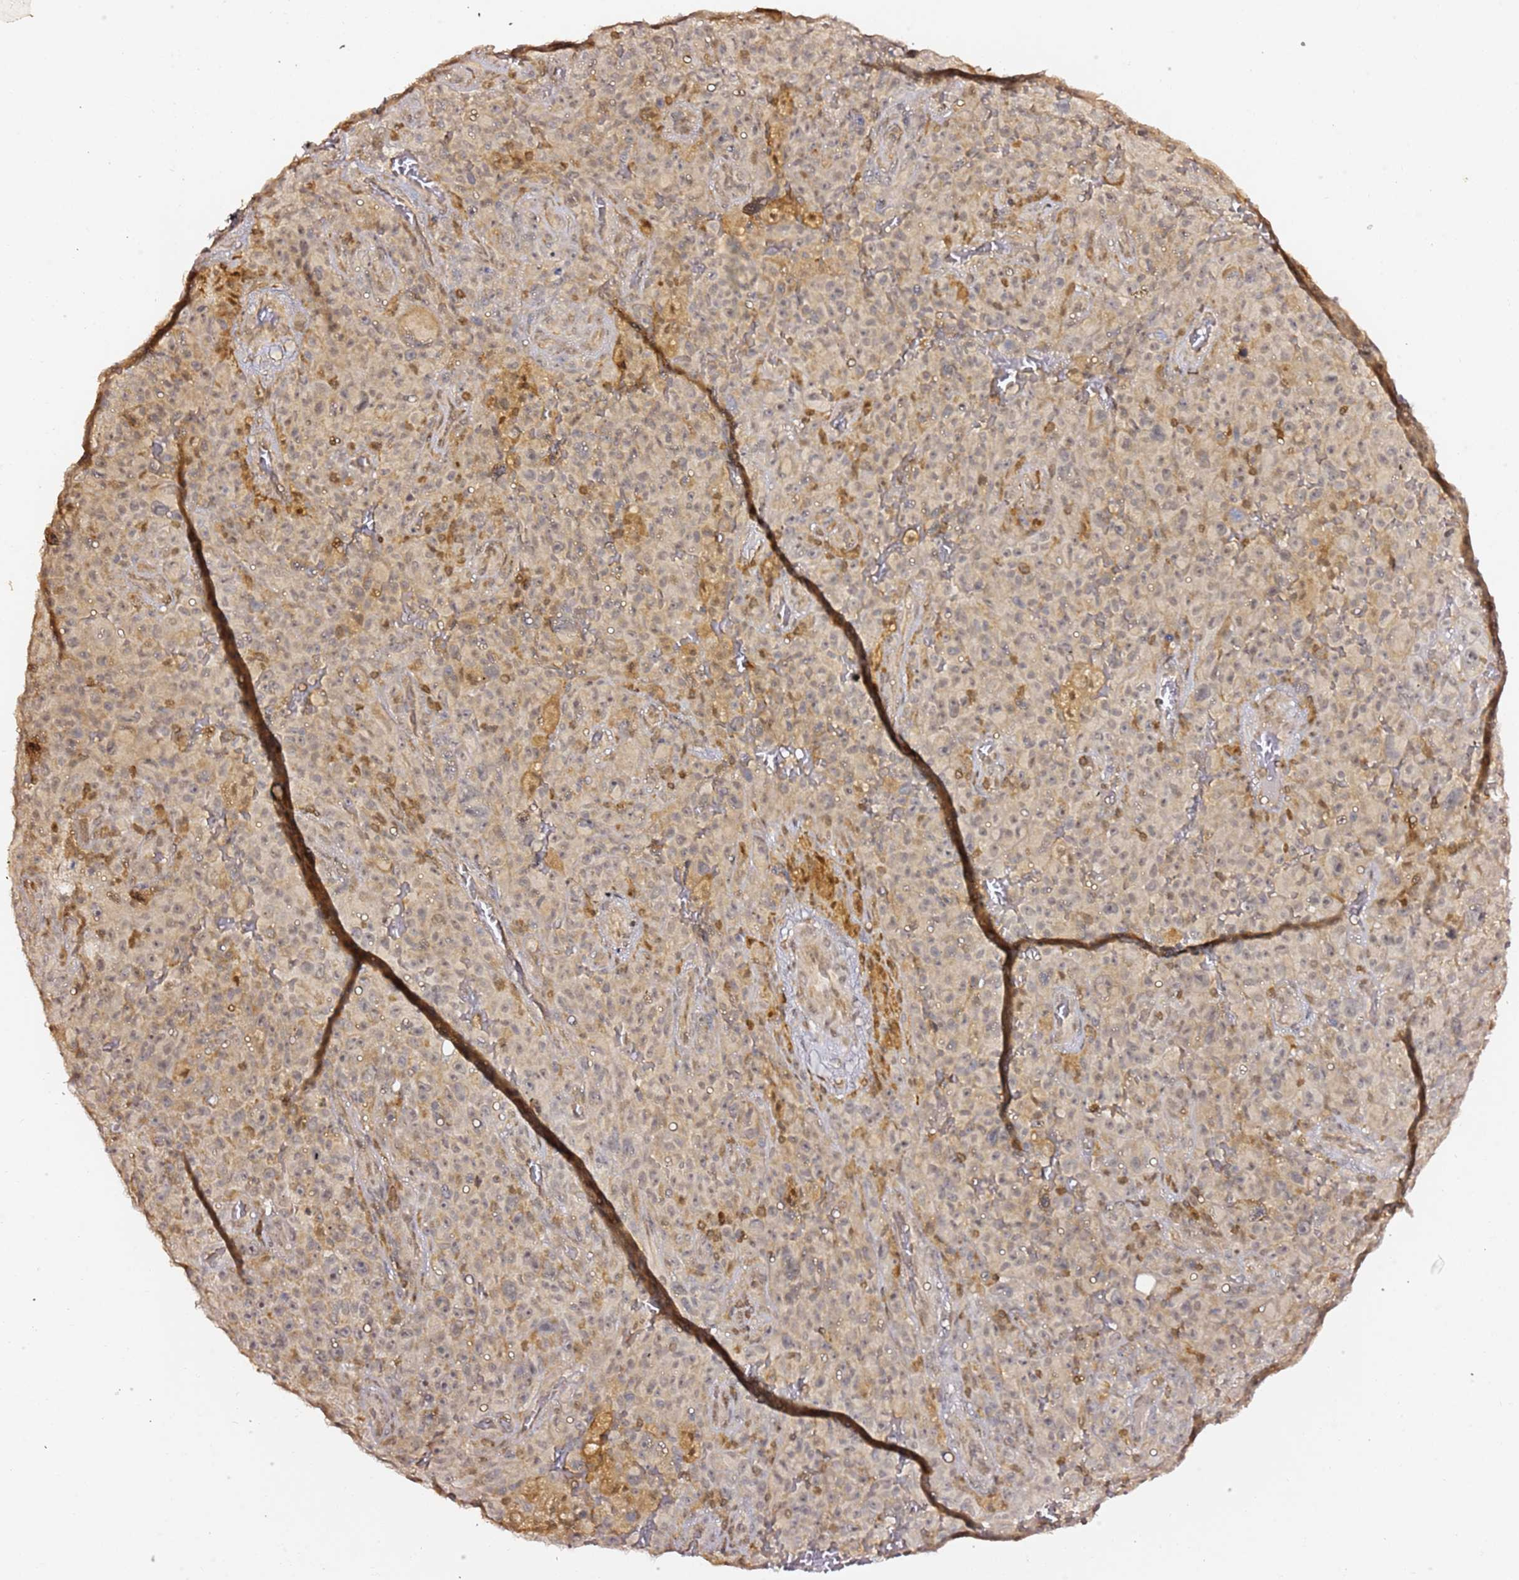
{"staining": {"intensity": "weak", "quantity": "25%-75%", "location": "cytoplasmic/membranous,nuclear"}, "tissue": "melanoma", "cell_type": "Tumor cells", "image_type": "cancer", "snomed": [{"axis": "morphology", "description": "Malignant melanoma, NOS"}, {"axis": "topography", "description": "Skin"}], "caption": "Immunohistochemistry (IHC) histopathology image of neoplastic tissue: human malignant melanoma stained using IHC demonstrates low levels of weak protein expression localized specifically in the cytoplasmic/membranous and nuclear of tumor cells, appearing as a cytoplasmic/membranous and nuclear brown color.", "gene": "OR5V1", "patient": {"sex": "female", "age": 82}}